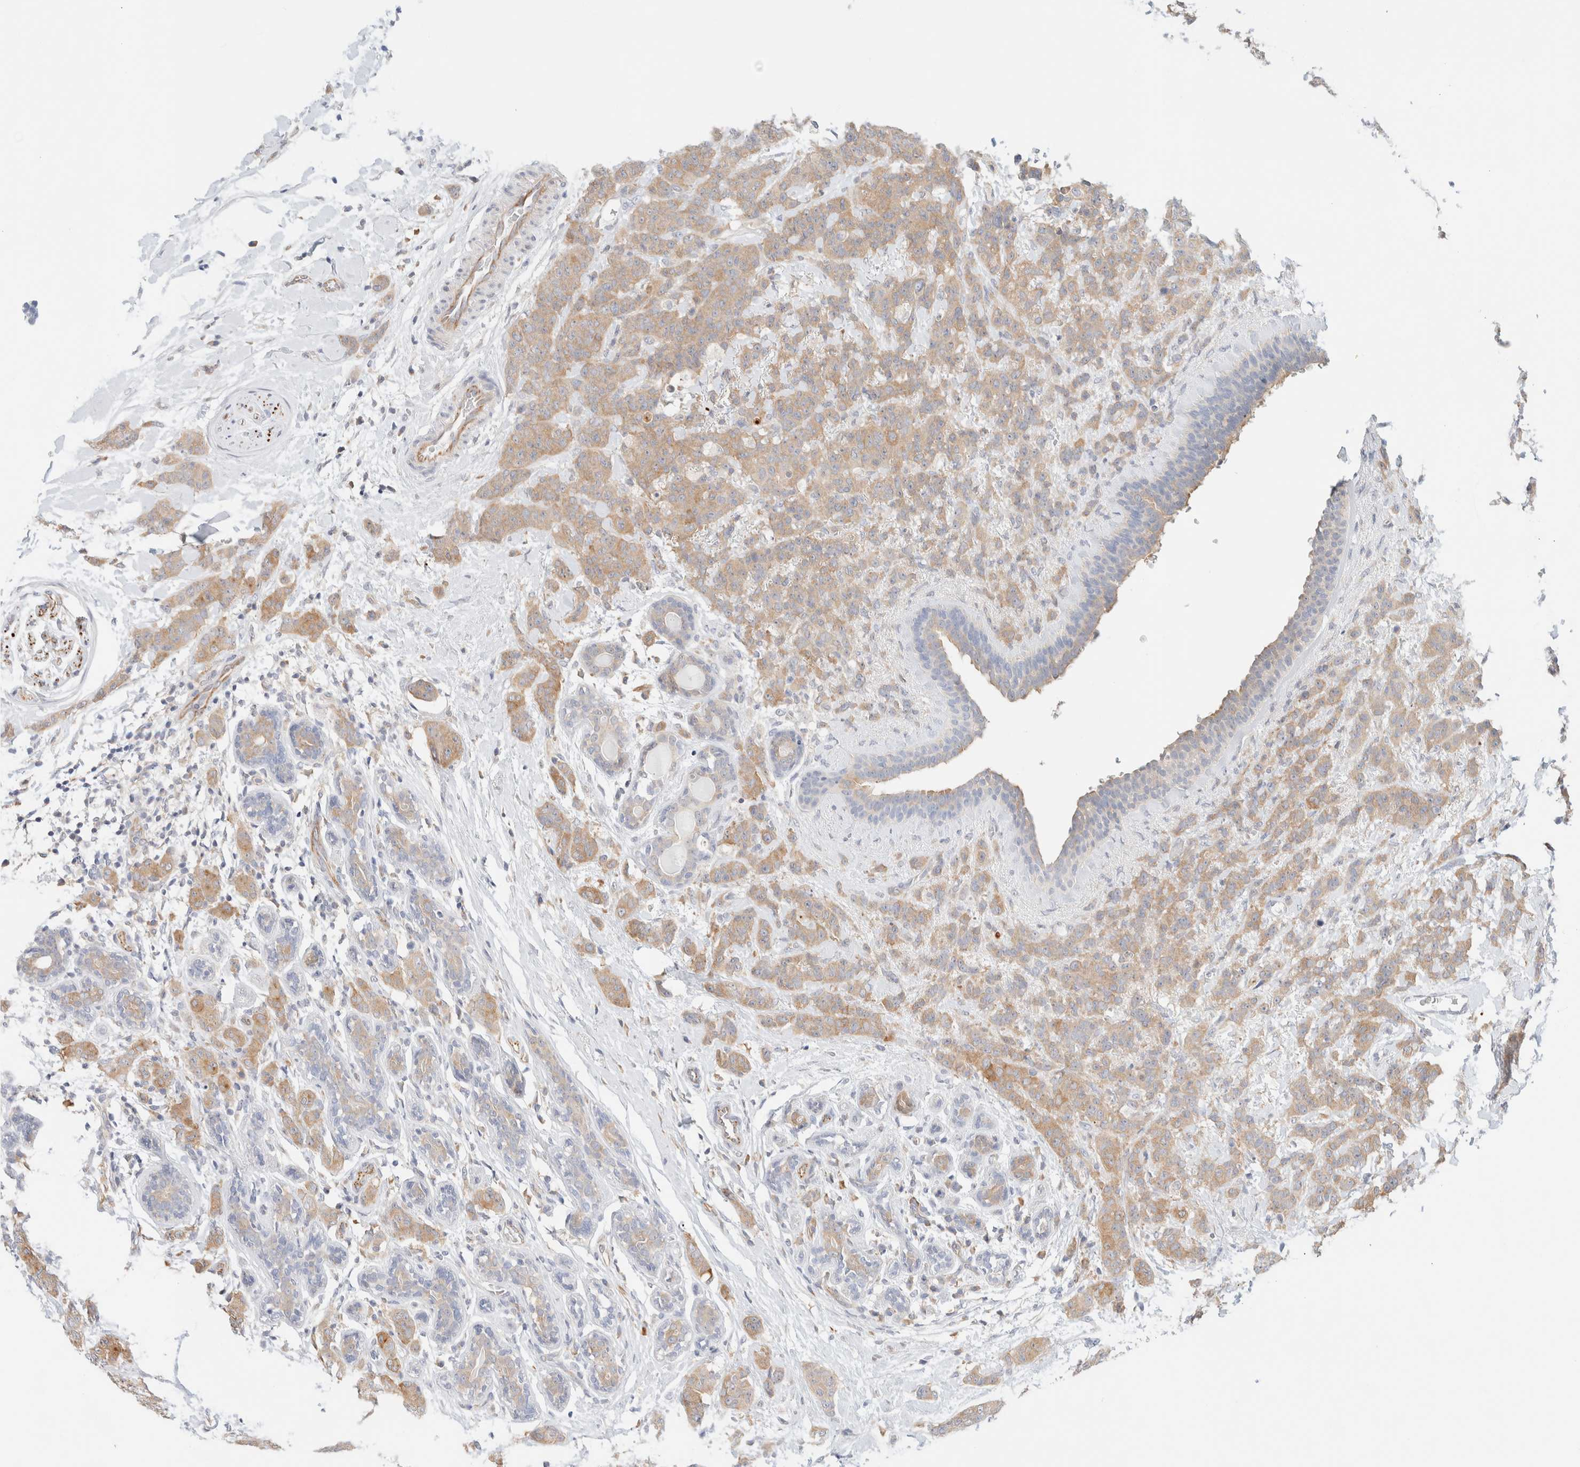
{"staining": {"intensity": "moderate", "quantity": ">75%", "location": "cytoplasmic/membranous"}, "tissue": "breast cancer", "cell_type": "Tumor cells", "image_type": "cancer", "snomed": [{"axis": "morphology", "description": "Normal tissue, NOS"}, {"axis": "morphology", "description": "Duct carcinoma"}, {"axis": "topography", "description": "Breast"}], "caption": "The immunohistochemical stain labels moderate cytoplasmic/membranous staining in tumor cells of breast intraductal carcinoma tissue.", "gene": "UNC13B", "patient": {"sex": "female", "age": 40}}